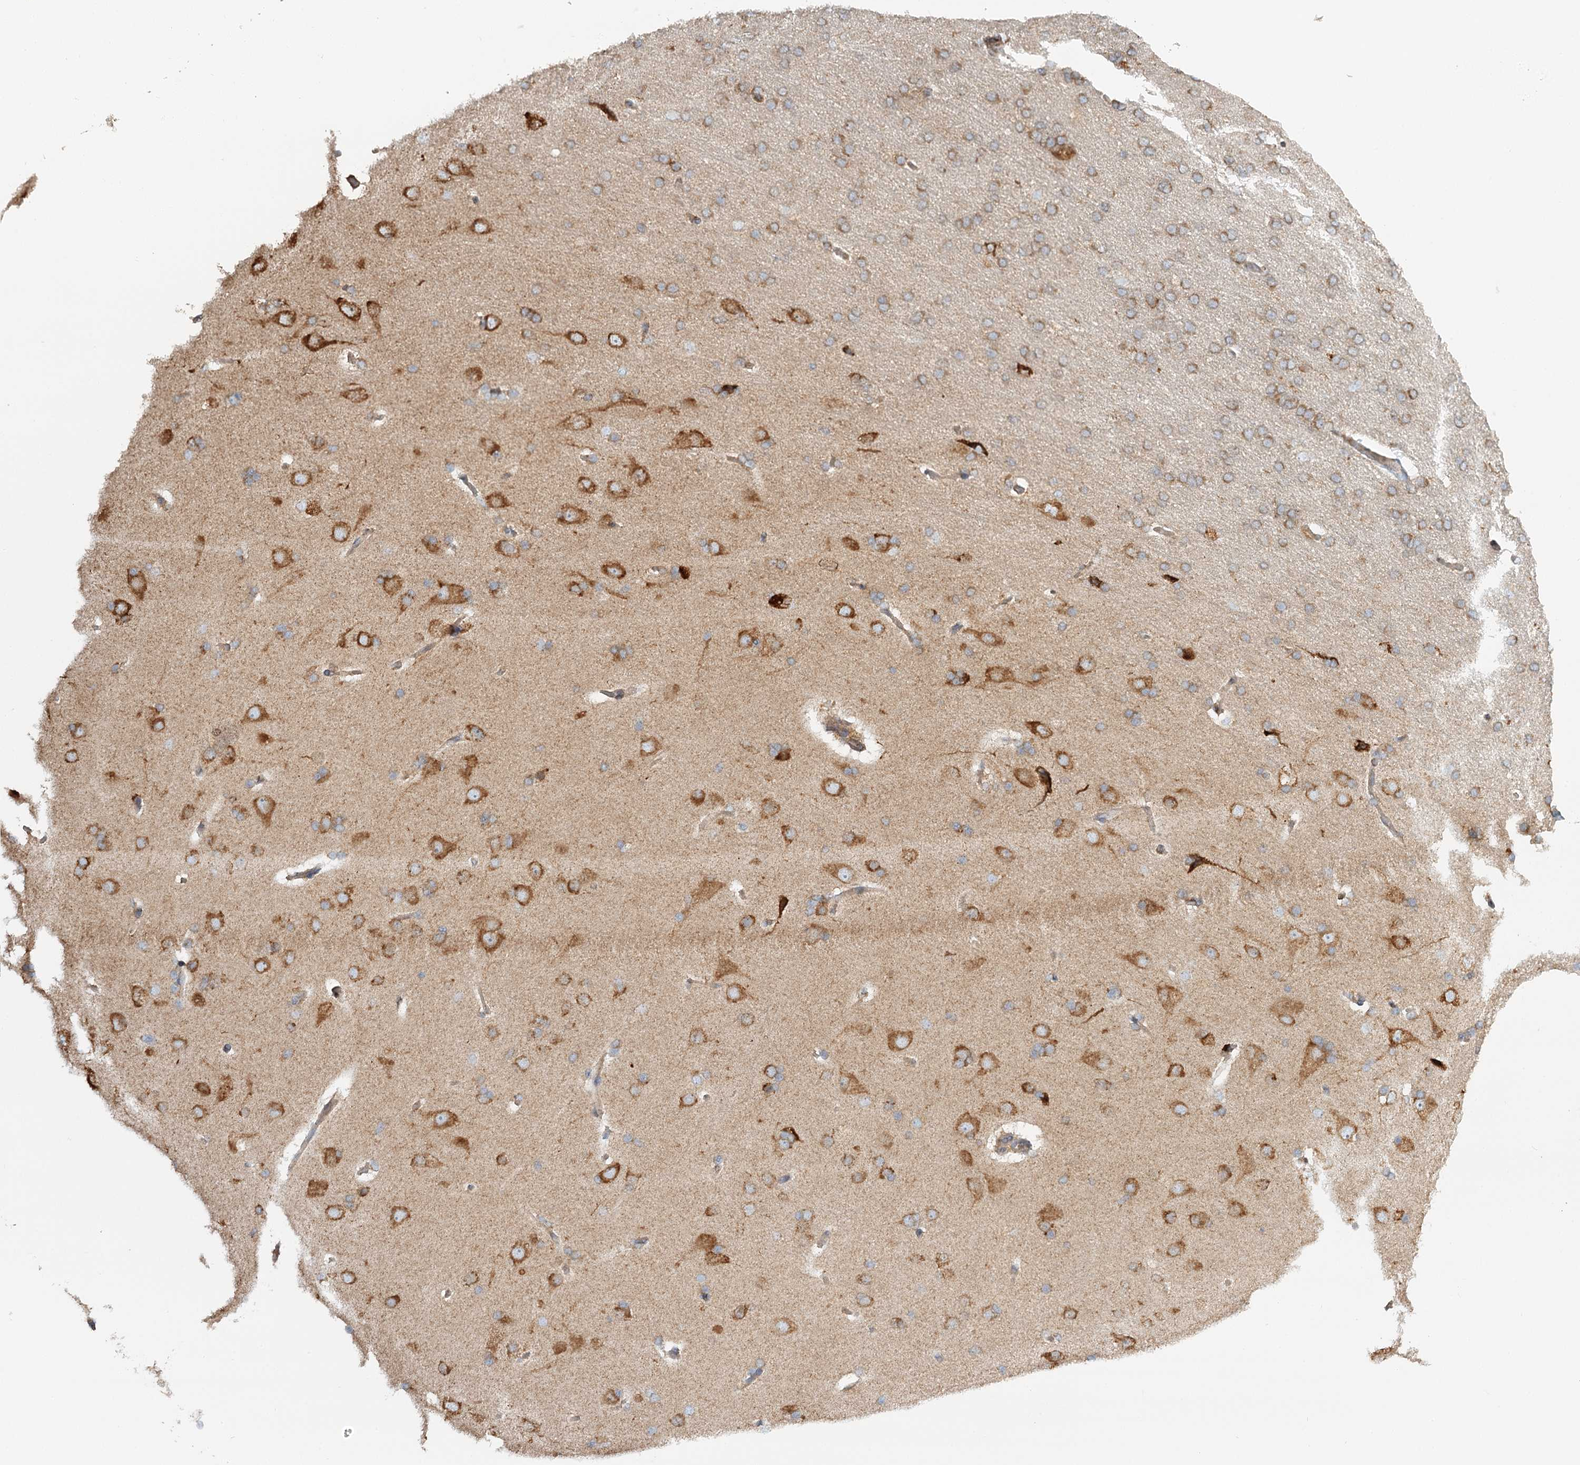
{"staining": {"intensity": "moderate", "quantity": "25%-75%", "location": "cytoplasmic/membranous"}, "tissue": "cerebral cortex", "cell_type": "Endothelial cells", "image_type": "normal", "snomed": [{"axis": "morphology", "description": "Normal tissue, NOS"}, {"axis": "topography", "description": "Cerebral cortex"}], "caption": "High-power microscopy captured an IHC photomicrograph of benign cerebral cortex, revealing moderate cytoplasmic/membranous staining in about 25%-75% of endothelial cells.", "gene": "TAS1R1", "patient": {"sex": "male", "age": 62}}